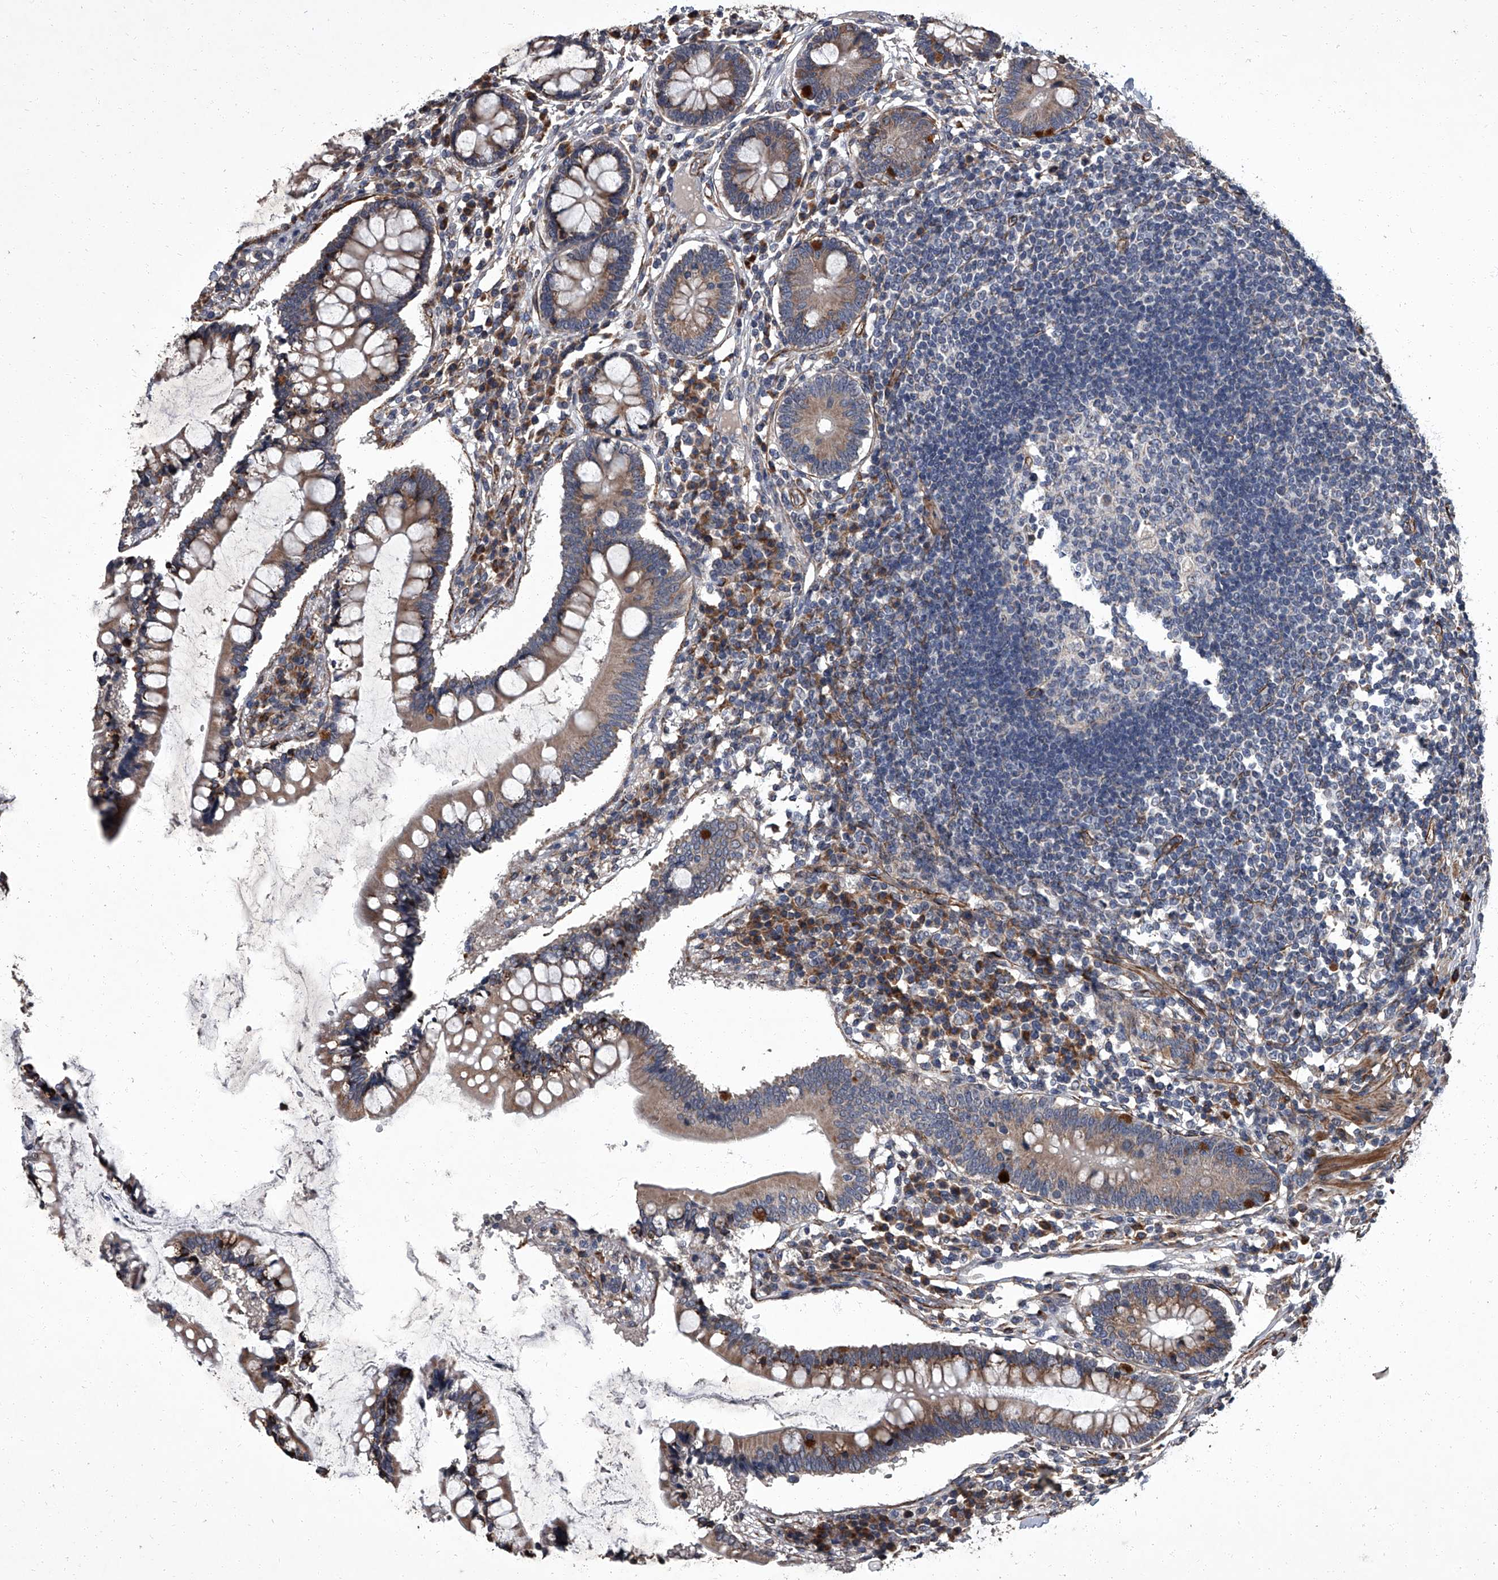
{"staining": {"intensity": "moderate", "quantity": ">75%", "location": "cytoplasmic/membranous"}, "tissue": "colon", "cell_type": "Endothelial cells", "image_type": "normal", "snomed": [{"axis": "morphology", "description": "Normal tissue, NOS"}, {"axis": "topography", "description": "Colon"}], "caption": "A micrograph of colon stained for a protein exhibits moderate cytoplasmic/membranous brown staining in endothelial cells. The staining is performed using DAB (3,3'-diaminobenzidine) brown chromogen to label protein expression. The nuclei are counter-stained blue using hematoxylin.", "gene": "SIRT4", "patient": {"sex": "female", "age": 79}}